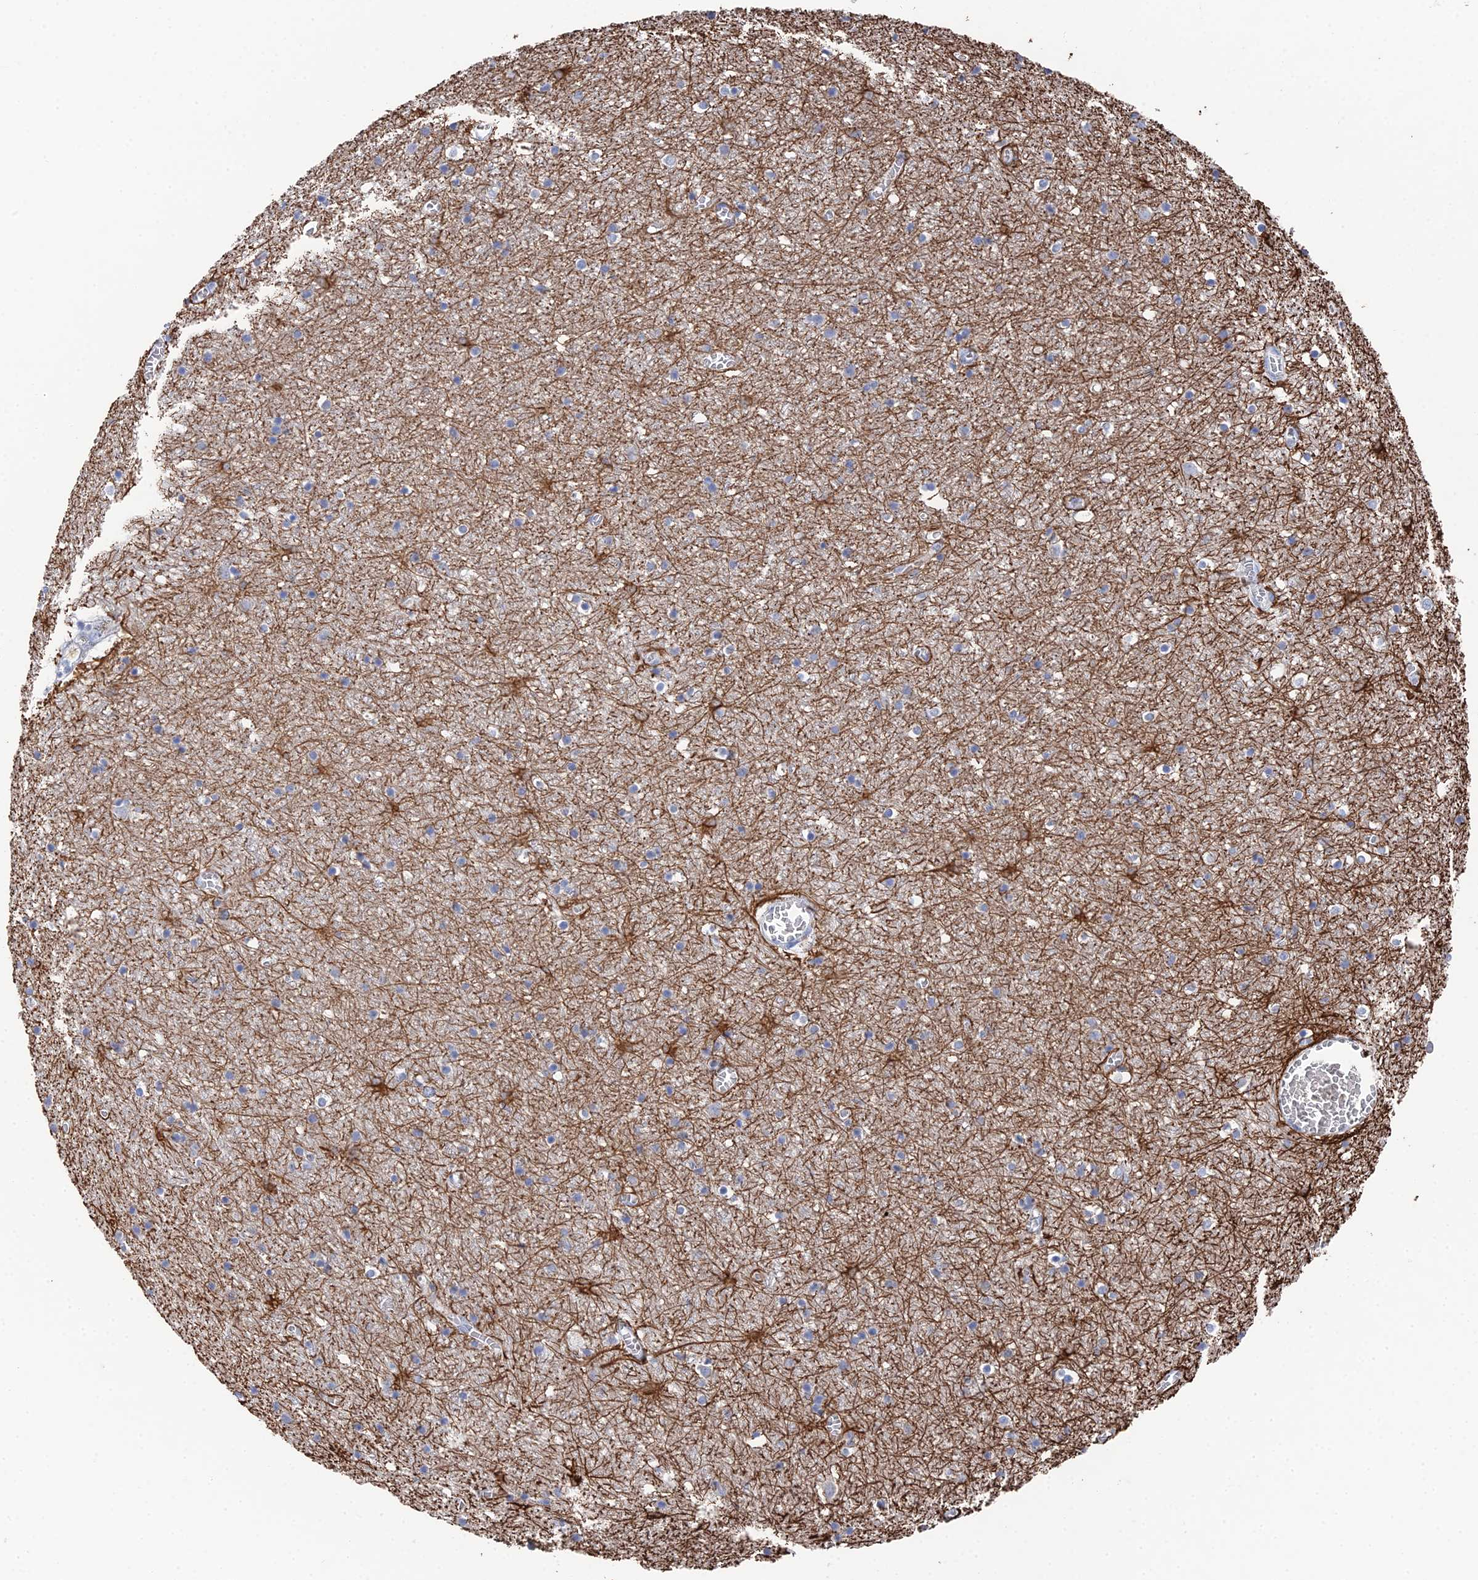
{"staining": {"intensity": "negative", "quantity": "none", "location": "none"}, "tissue": "cerebral cortex", "cell_type": "Endothelial cells", "image_type": "normal", "snomed": [{"axis": "morphology", "description": "Normal tissue, NOS"}, {"axis": "topography", "description": "Cerebral cortex"}], "caption": "This is an immunohistochemistry (IHC) micrograph of benign human cerebral cortex. There is no staining in endothelial cells.", "gene": "GFAP", "patient": {"sex": "female", "age": 64}}